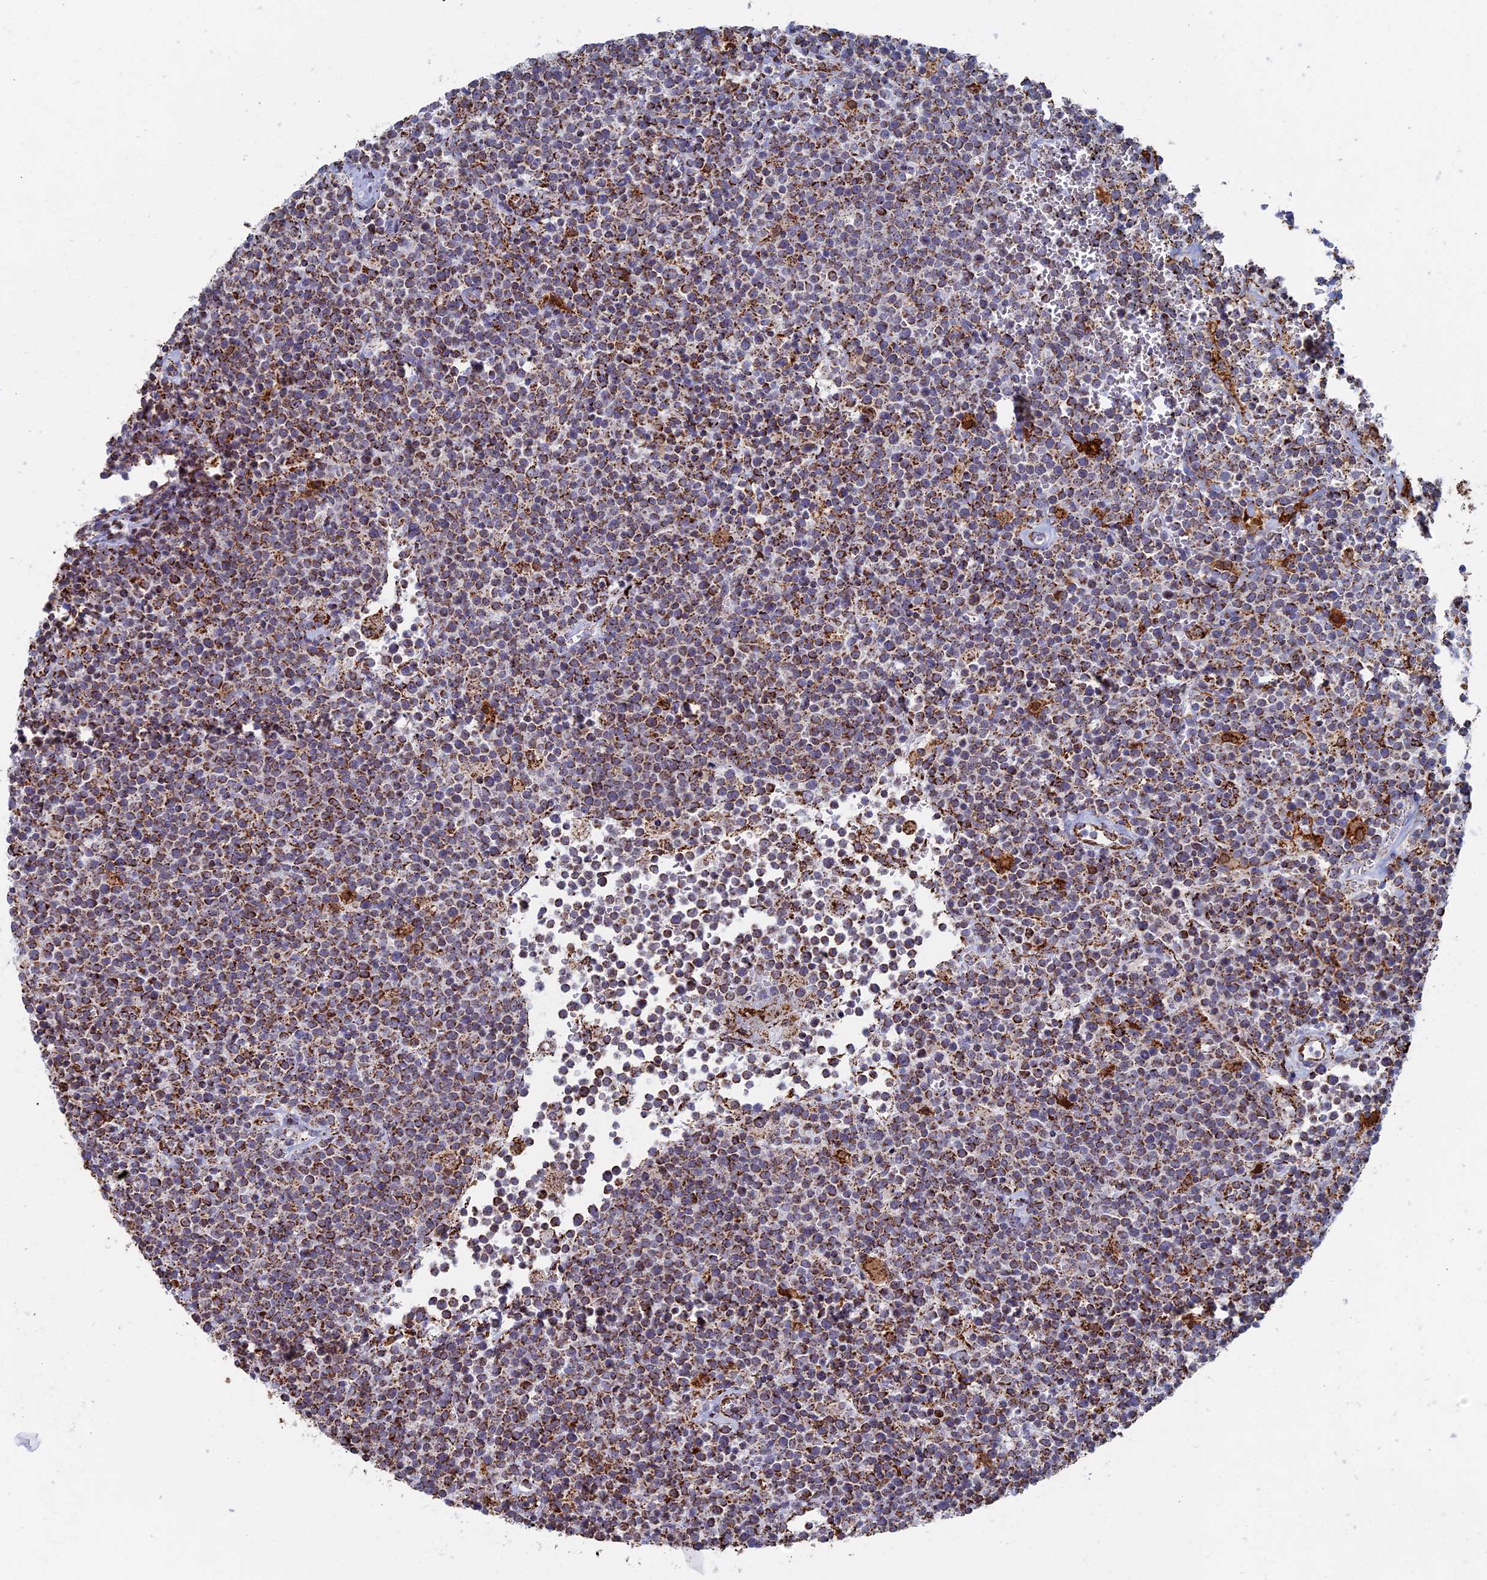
{"staining": {"intensity": "weak", "quantity": ">75%", "location": "cytoplasmic/membranous"}, "tissue": "lymphoma", "cell_type": "Tumor cells", "image_type": "cancer", "snomed": [{"axis": "morphology", "description": "Malignant lymphoma, non-Hodgkin's type, High grade"}, {"axis": "topography", "description": "Lymph node"}], "caption": "Protein expression analysis of lymphoma exhibits weak cytoplasmic/membranous expression in approximately >75% of tumor cells. (Brightfield microscopy of DAB IHC at high magnification).", "gene": "SEC24D", "patient": {"sex": "male", "age": 61}}